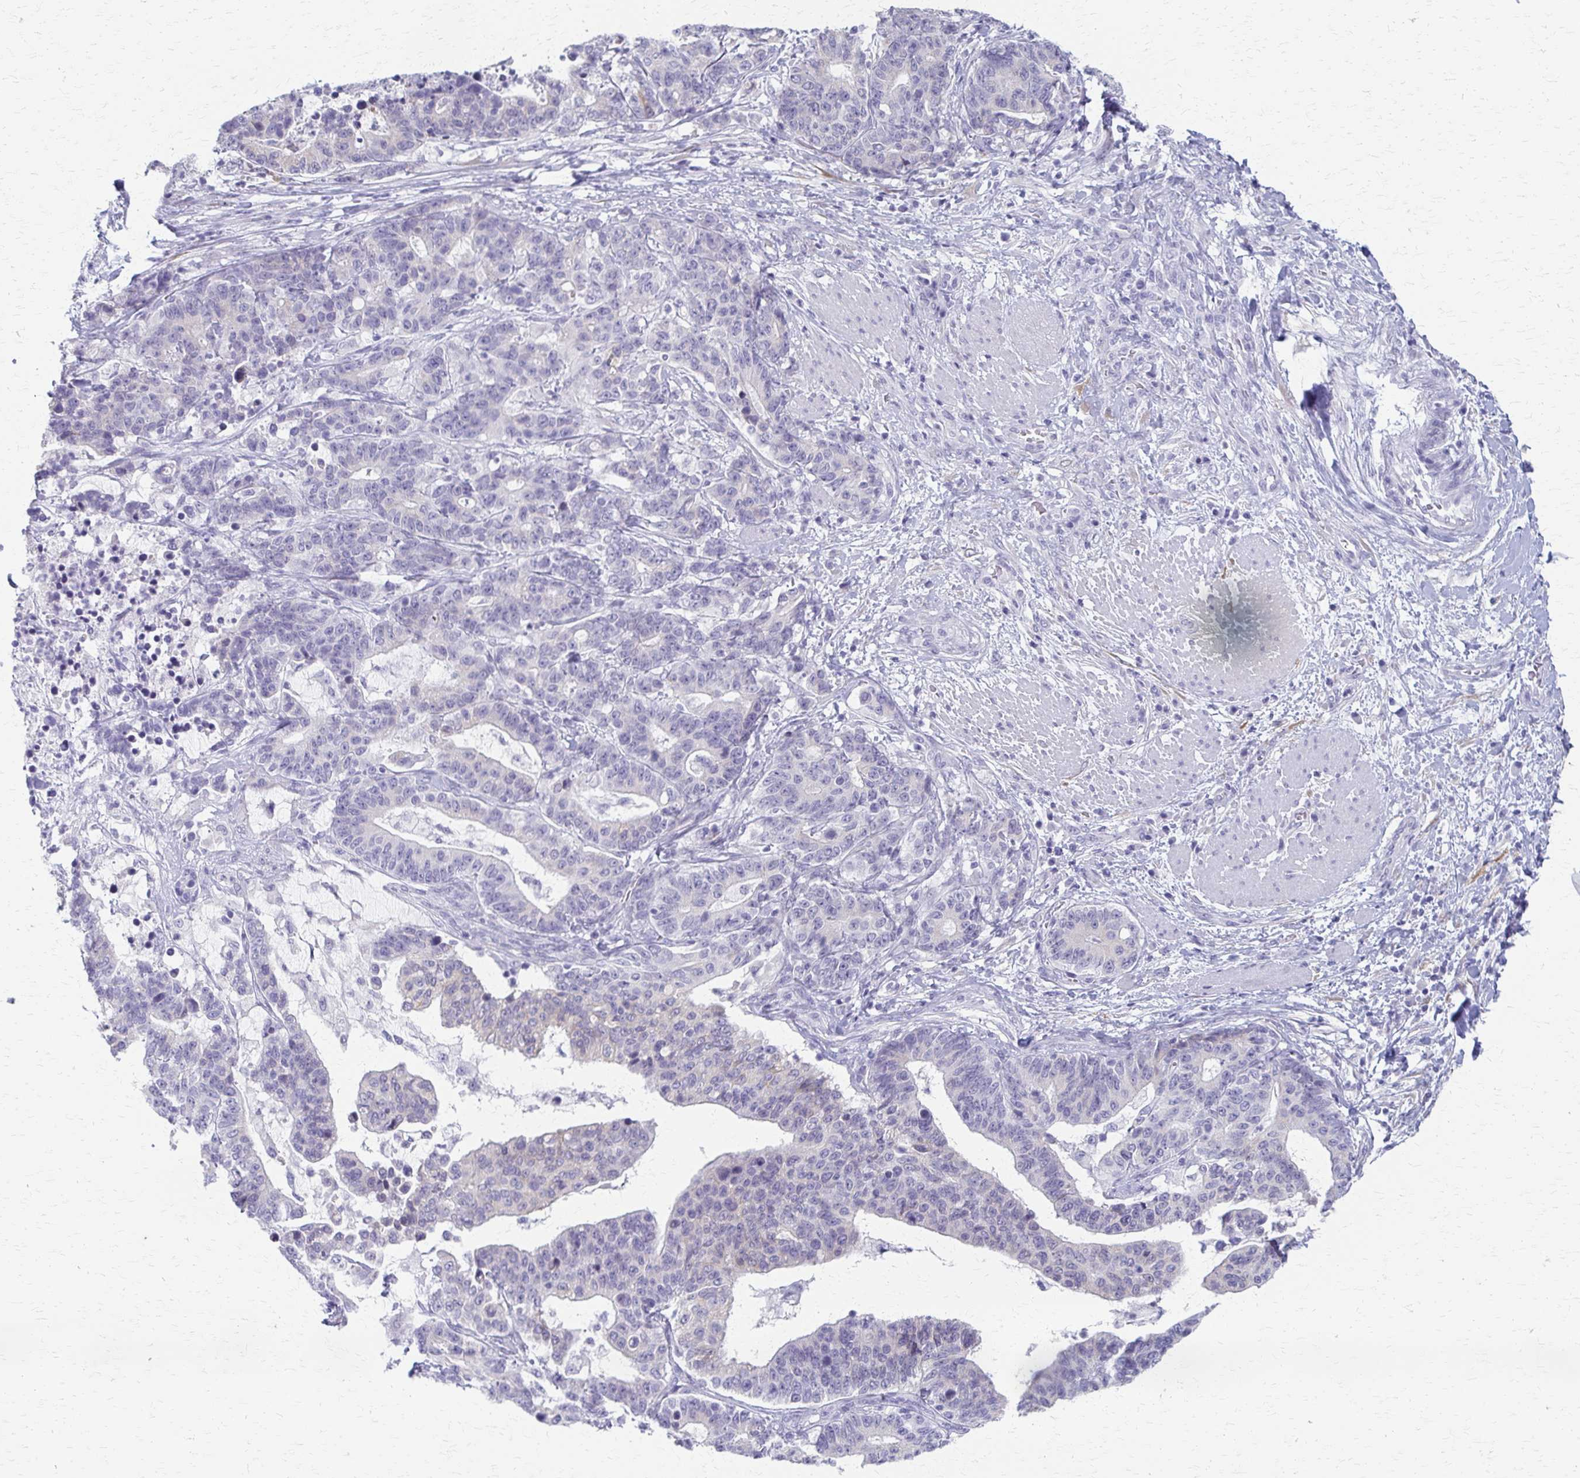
{"staining": {"intensity": "negative", "quantity": "none", "location": "none"}, "tissue": "stomach cancer", "cell_type": "Tumor cells", "image_type": "cancer", "snomed": [{"axis": "morphology", "description": "Normal tissue, NOS"}, {"axis": "morphology", "description": "Adenocarcinoma, NOS"}, {"axis": "topography", "description": "Stomach"}], "caption": "A micrograph of human stomach cancer is negative for staining in tumor cells.", "gene": "CYB5A", "patient": {"sex": "female", "age": 64}}